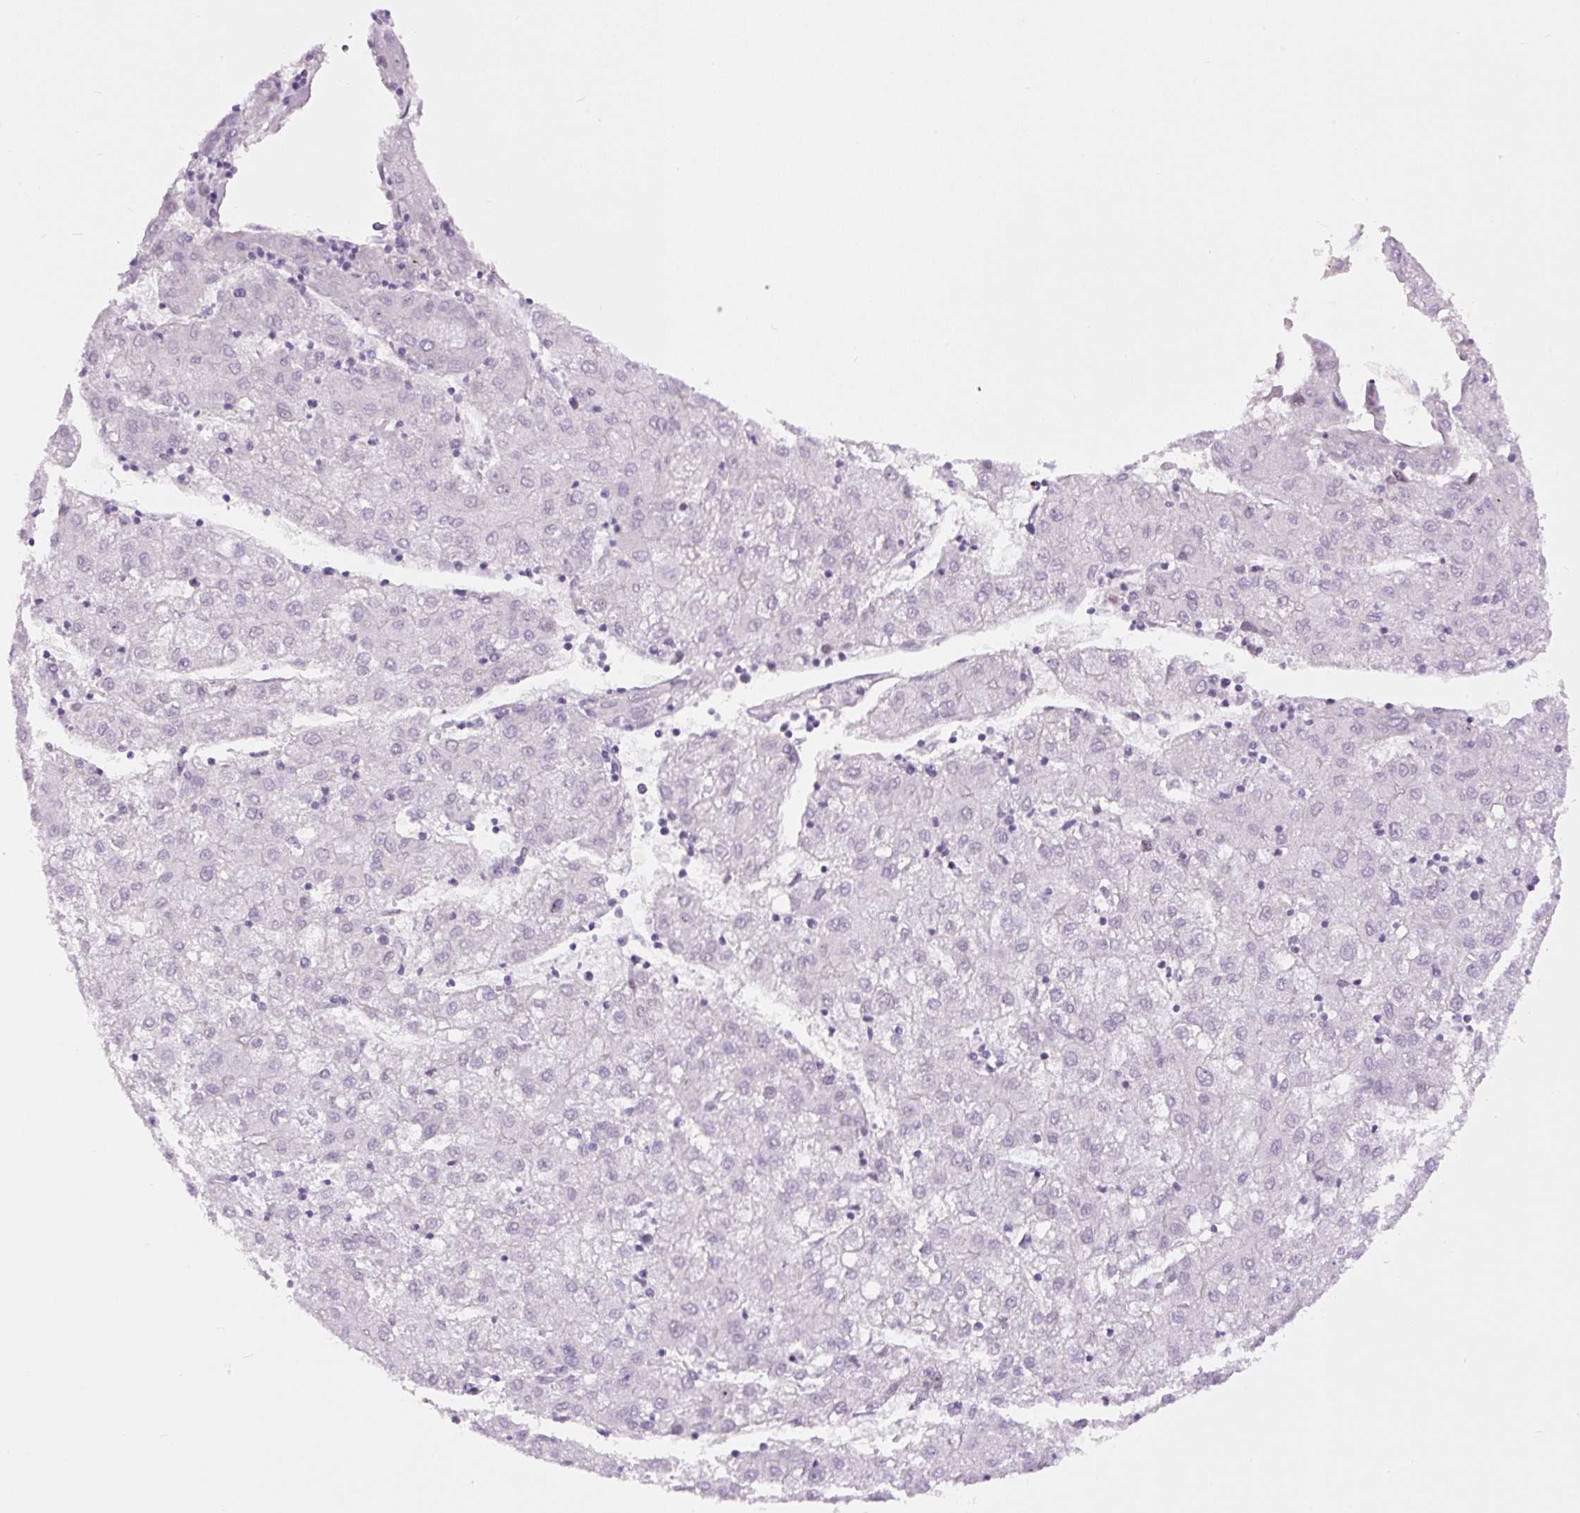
{"staining": {"intensity": "negative", "quantity": "none", "location": "none"}, "tissue": "liver cancer", "cell_type": "Tumor cells", "image_type": "cancer", "snomed": [{"axis": "morphology", "description": "Carcinoma, Hepatocellular, NOS"}, {"axis": "topography", "description": "Liver"}], "caption": "IHC of liver hepatocellular carcinoma displays no positivity in tumor cells.", "gene": "MYO5C", "patient": {"sex": "male", "age": 72}}